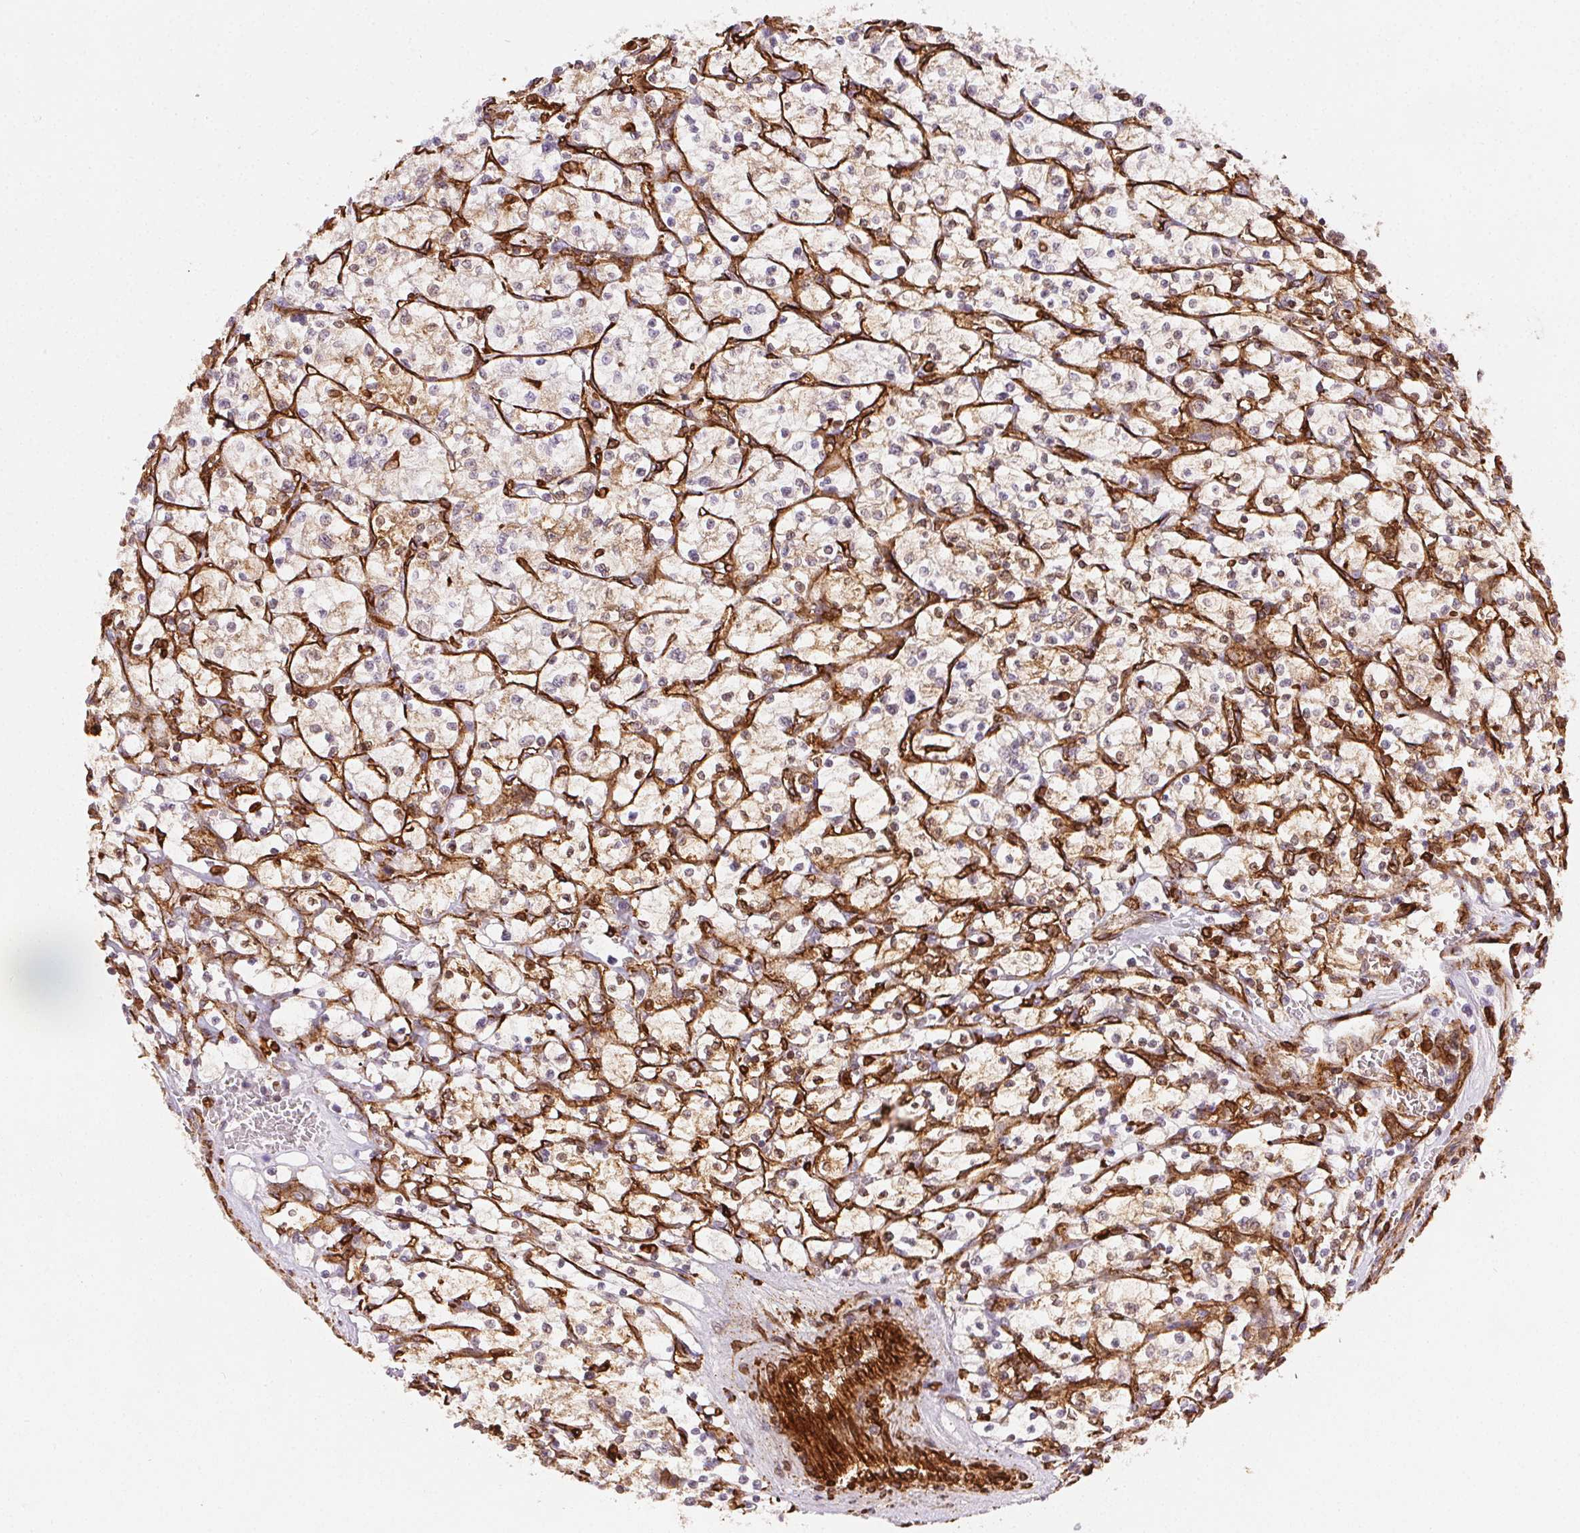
{"staining": {"intensity": "moderate", "quantity": "25%-75%", "location": "cytoplasmic/membranous"}, "tissue": "renal cancer", "cell_type": "Tumor cells", "image_type": "cancer", "snomed": [{"axis": "morphology", "description": "Adenocarcinoma, NOS"}, {"axis": "topography", "description": "Kidney"}], "caption": "Immunohistochemical staining of renal adenocarcinoma demonstrates medium levels of moderate cytoplasmic/membranous expression in about 25%-75% of tumor cells. (Brightfield microscopy of DAB IHC at high magnification).", "gene": "RNASET2", "patient": {"sex": "female", "age": 64}}